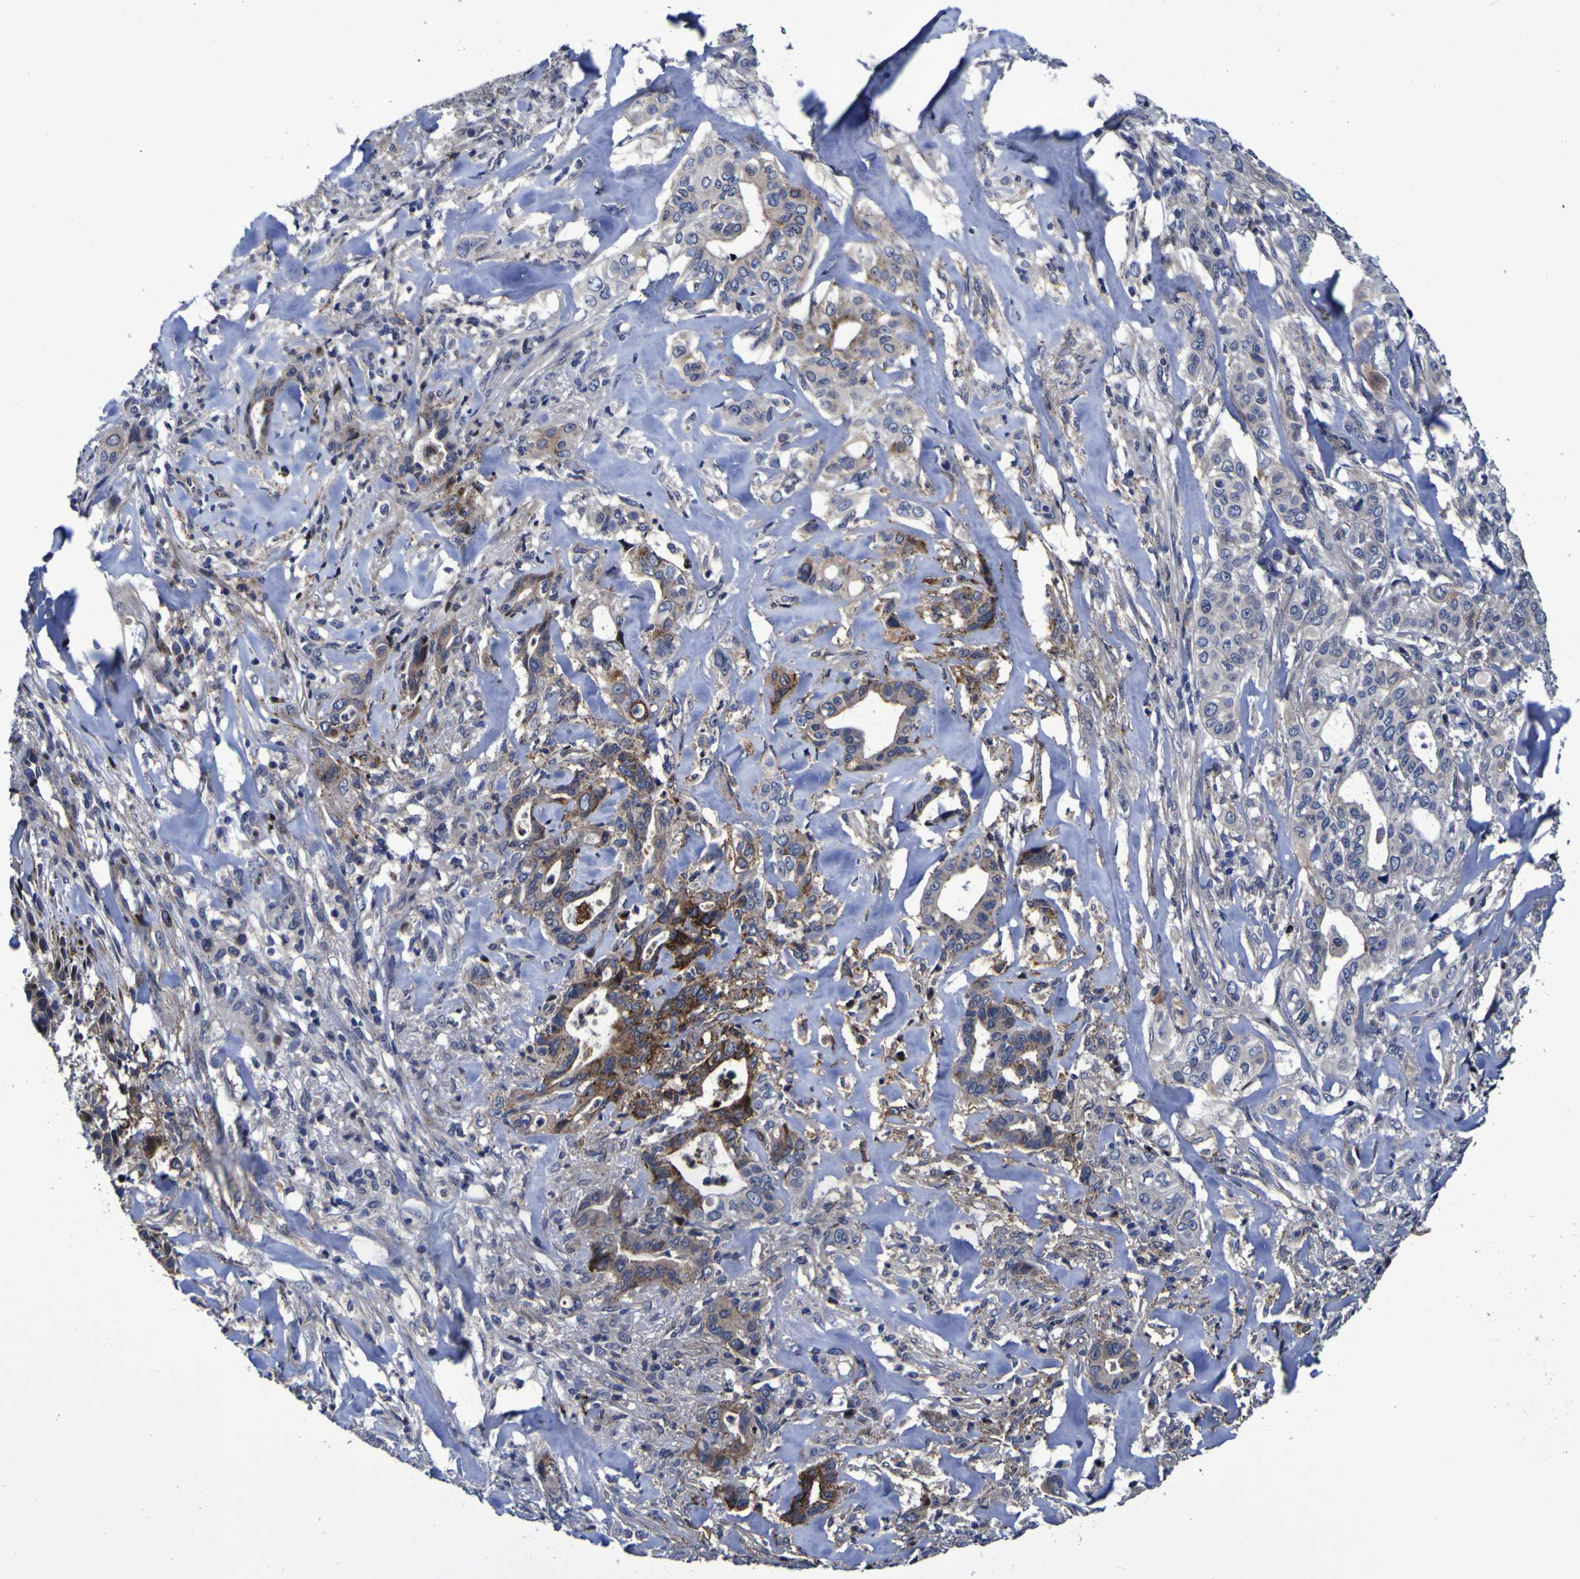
{"staining": {"intensity": "strong", "quantity": "<25%", "location": "cytoplasmic/membranous"}, "tissue": "liver cancer", "cell_type": "Tumor cells", "image_type": "cancer", "snomed": [{"axis": "morphology", "description": "Cholangiocarcinoma"}, {"axis": "topography", "description": "Liver"}], "caption": "This micrograph shows IHC staining of liver cancer (cholangiocarcinoma), with medium strong cytoplasmic/membranous expression in about <25% of tumor cells.", "gene": "MGLL", "patient": {"sex": "female", "age": 67}}